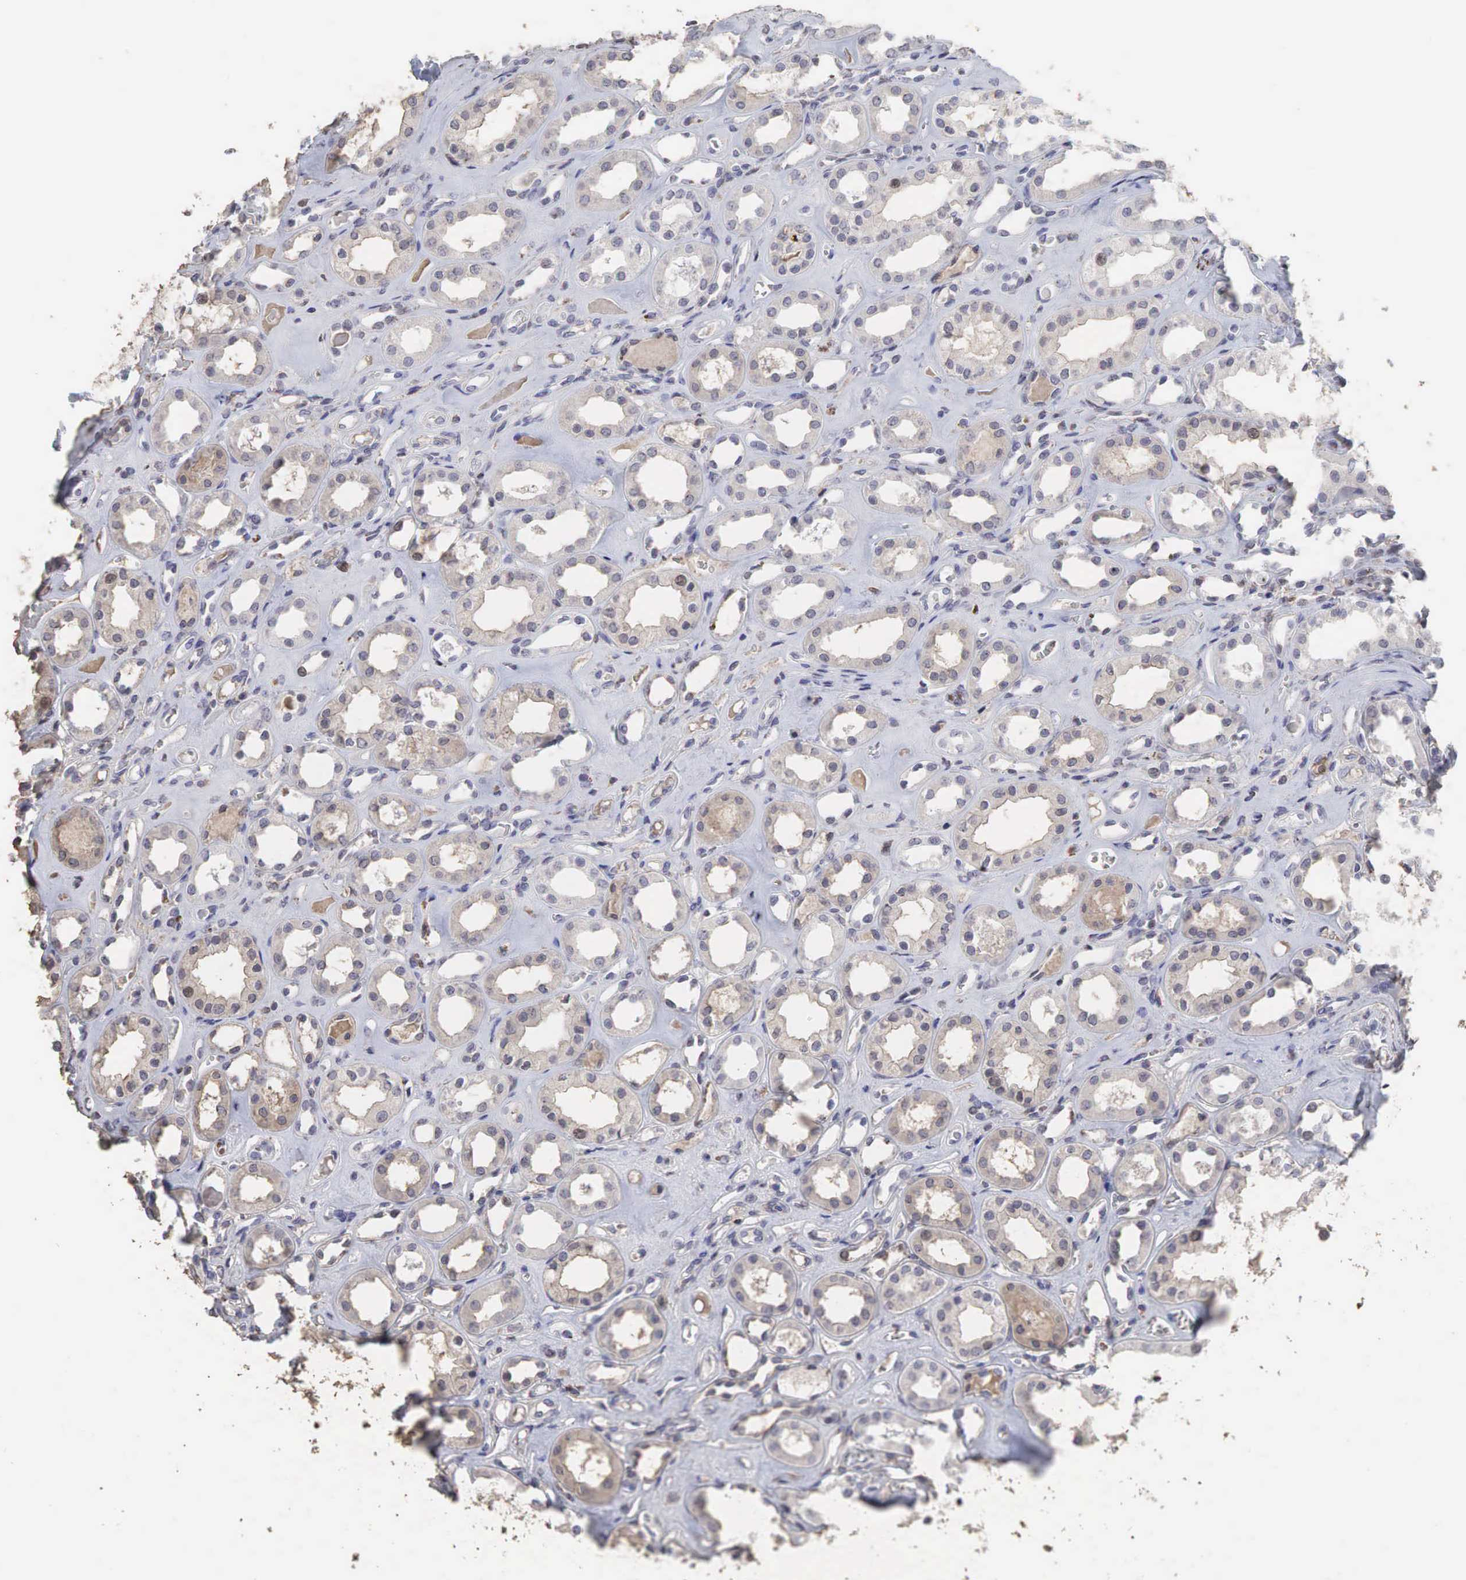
{"staining": {"intensity": "weak", "quantity": "<25%", "location": "cytoplasmic/membranous"}, "tissue": "kidney", "cell_type": "Cells in glomeruli", "image_type": "normal", "snomed": [{"axis": "morphology", "description": "Normal tissue, NOS"}, {"axis": "topography", "description": "Kidney"}], "caption": "IHC histopathology image of unremarkable kidney stained for a protein (brown), which demonstrates no expression in cells in glomeruli.", "gene": "DKC1", "patient": {"sex": "male", "age": 61}}